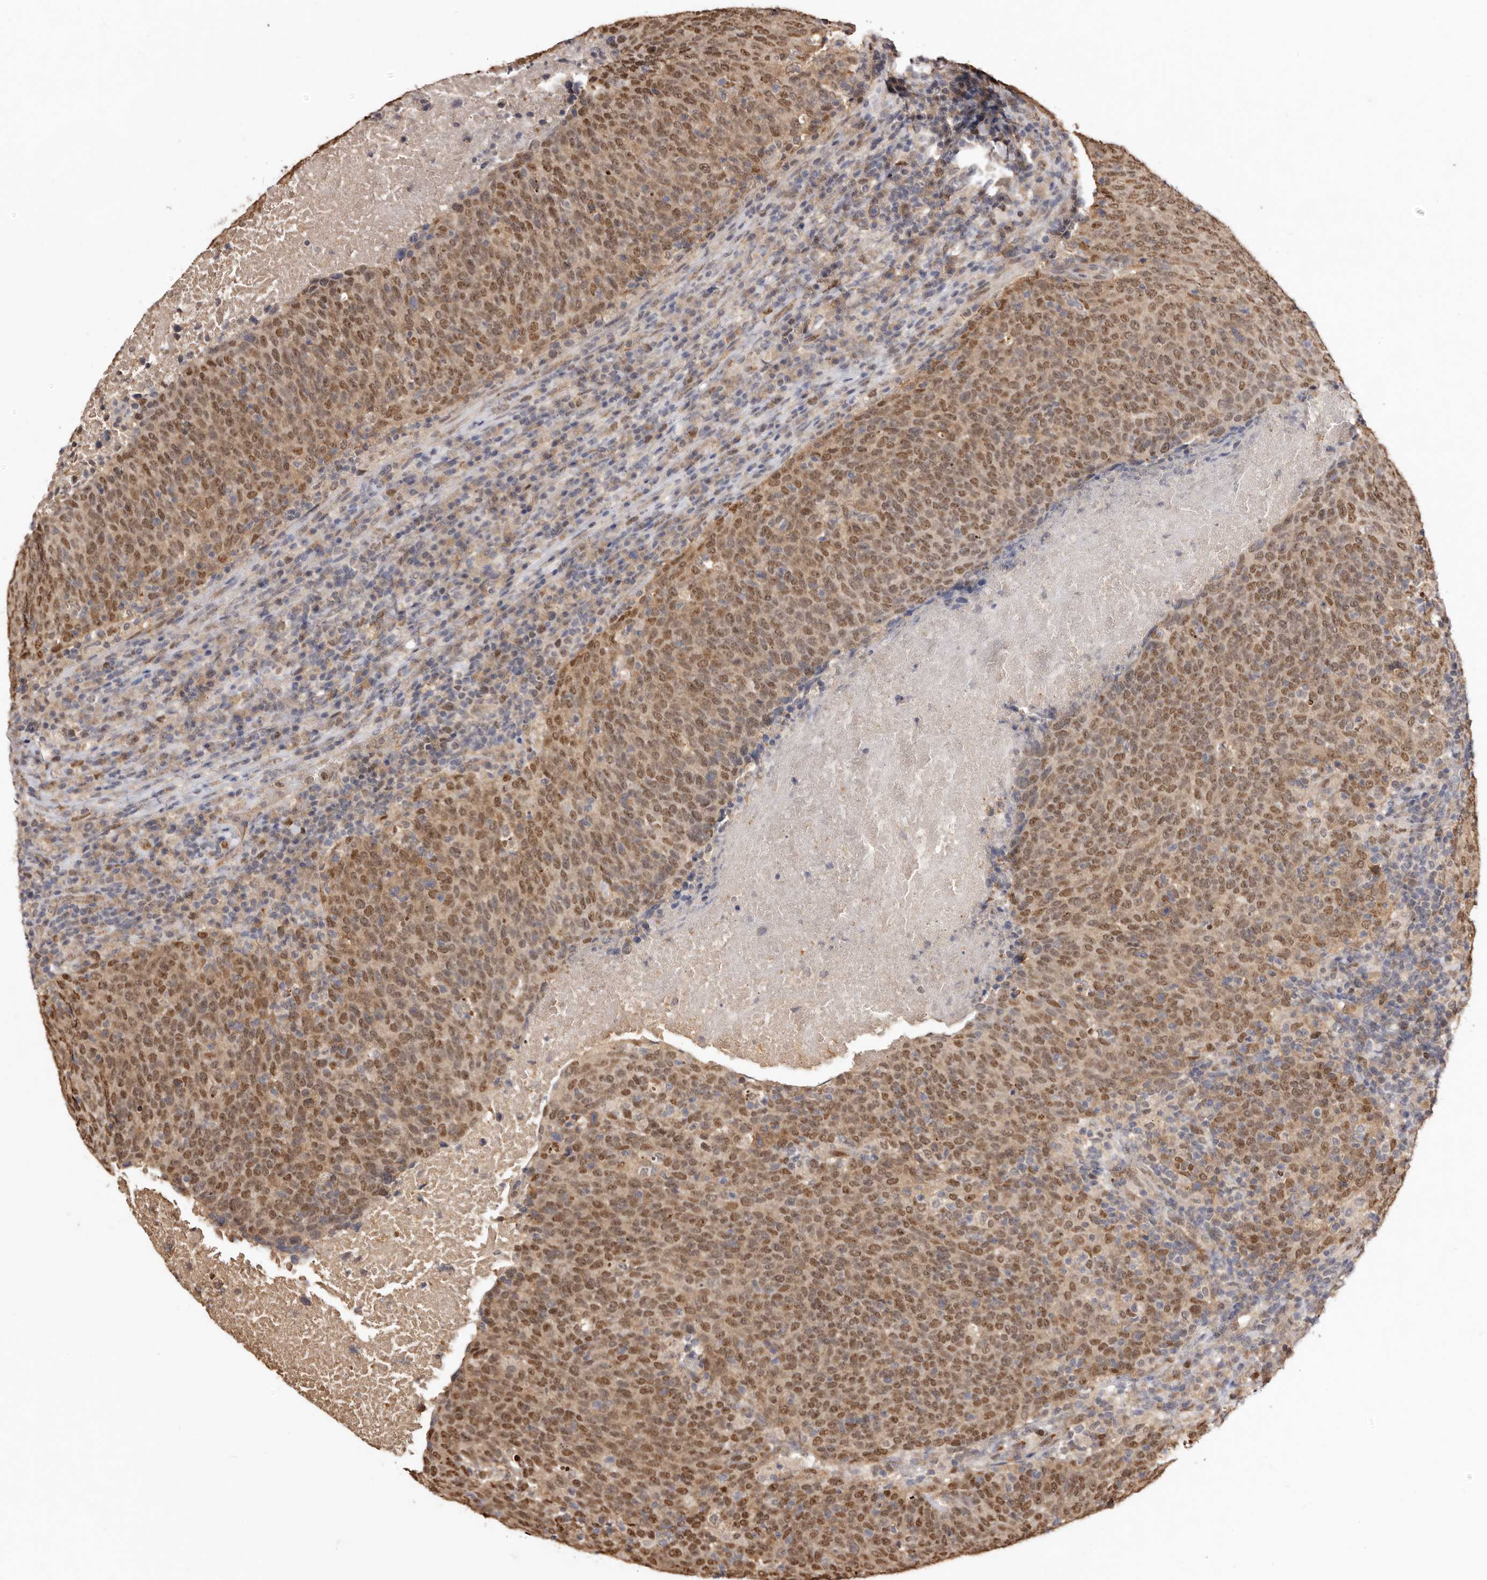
{"staining": {"intensity": "moderate", "quantity": ">75%", "location": "cytoplasmic/membranous,nuclear"}, "tissue": "head and neck cancer", "cell_type": "Tumor cells", "image_type": "cancer", "snomed": [{"axis": "morphology", "description": "Squamous cell carcinoma, NOS"}, {"axis": "morphology", "description": "Squamous cell carcinoma, metastatic, NOS"}, {"axis": "topography", "description": "Lymph node"}, {"axis": "topography", "description": "Head-Neck"}], "caption": "Protein staining displays moderate cytoplasmic/membranous and nuclear staining in approximately >75% of tumor cells in head and neck cancer (squamous cell carcinoma). (DAB (3,3'-diaminobenzidine) = brown stain, brightfield microscopy at high magnification).", "gene": "NOTCH1", "patient": {"sex": "male", "age": 62}}